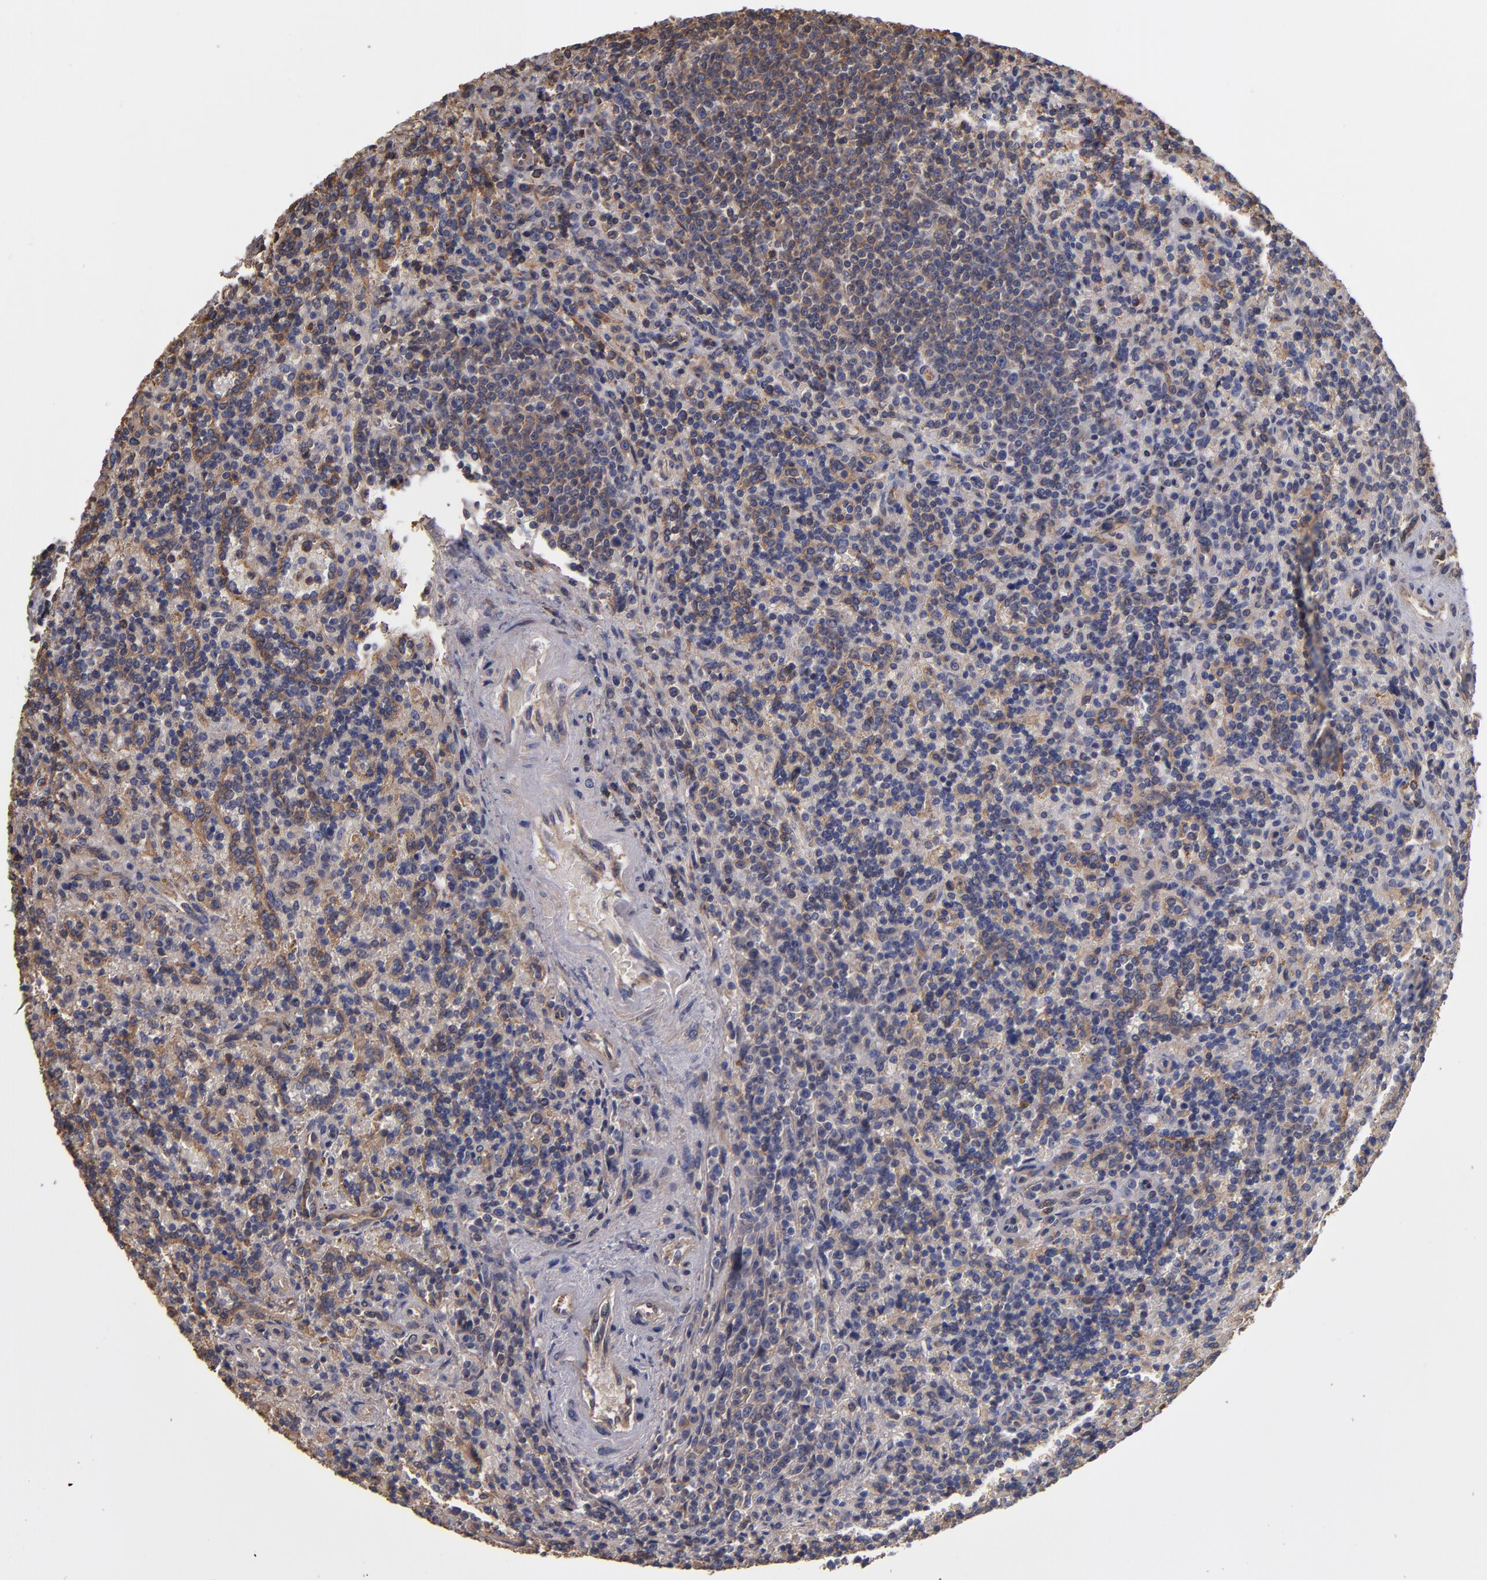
{"staining": {"intensity": "weak", "quantity": ">75%", "location": "cytoplasmic/membranous"}, "tissue": "lymphoma", "cell_type": "Tumor cells", "image_type": "cancer", "snomed": [{"axis": "morphology", "description": "Malignant lymphoma, non-Hodgkin's type, Low grade"}, {"axis": "topography", "description": "Spleen"}], "caption": "Immunohistochemistry micrograph of neoplastic tissue: human low-grade malignant lymphoma, non-Hodgkin's type stained using immunohistochemistry exhibits low levels of weak protein expression localized specifically in the cytoplasmic/membranous of tumor cells, appearing as a cytoplasmic/membranous brown color.", "gene": "ESYT2", "patient": {"sex": "male", "age": 67}}